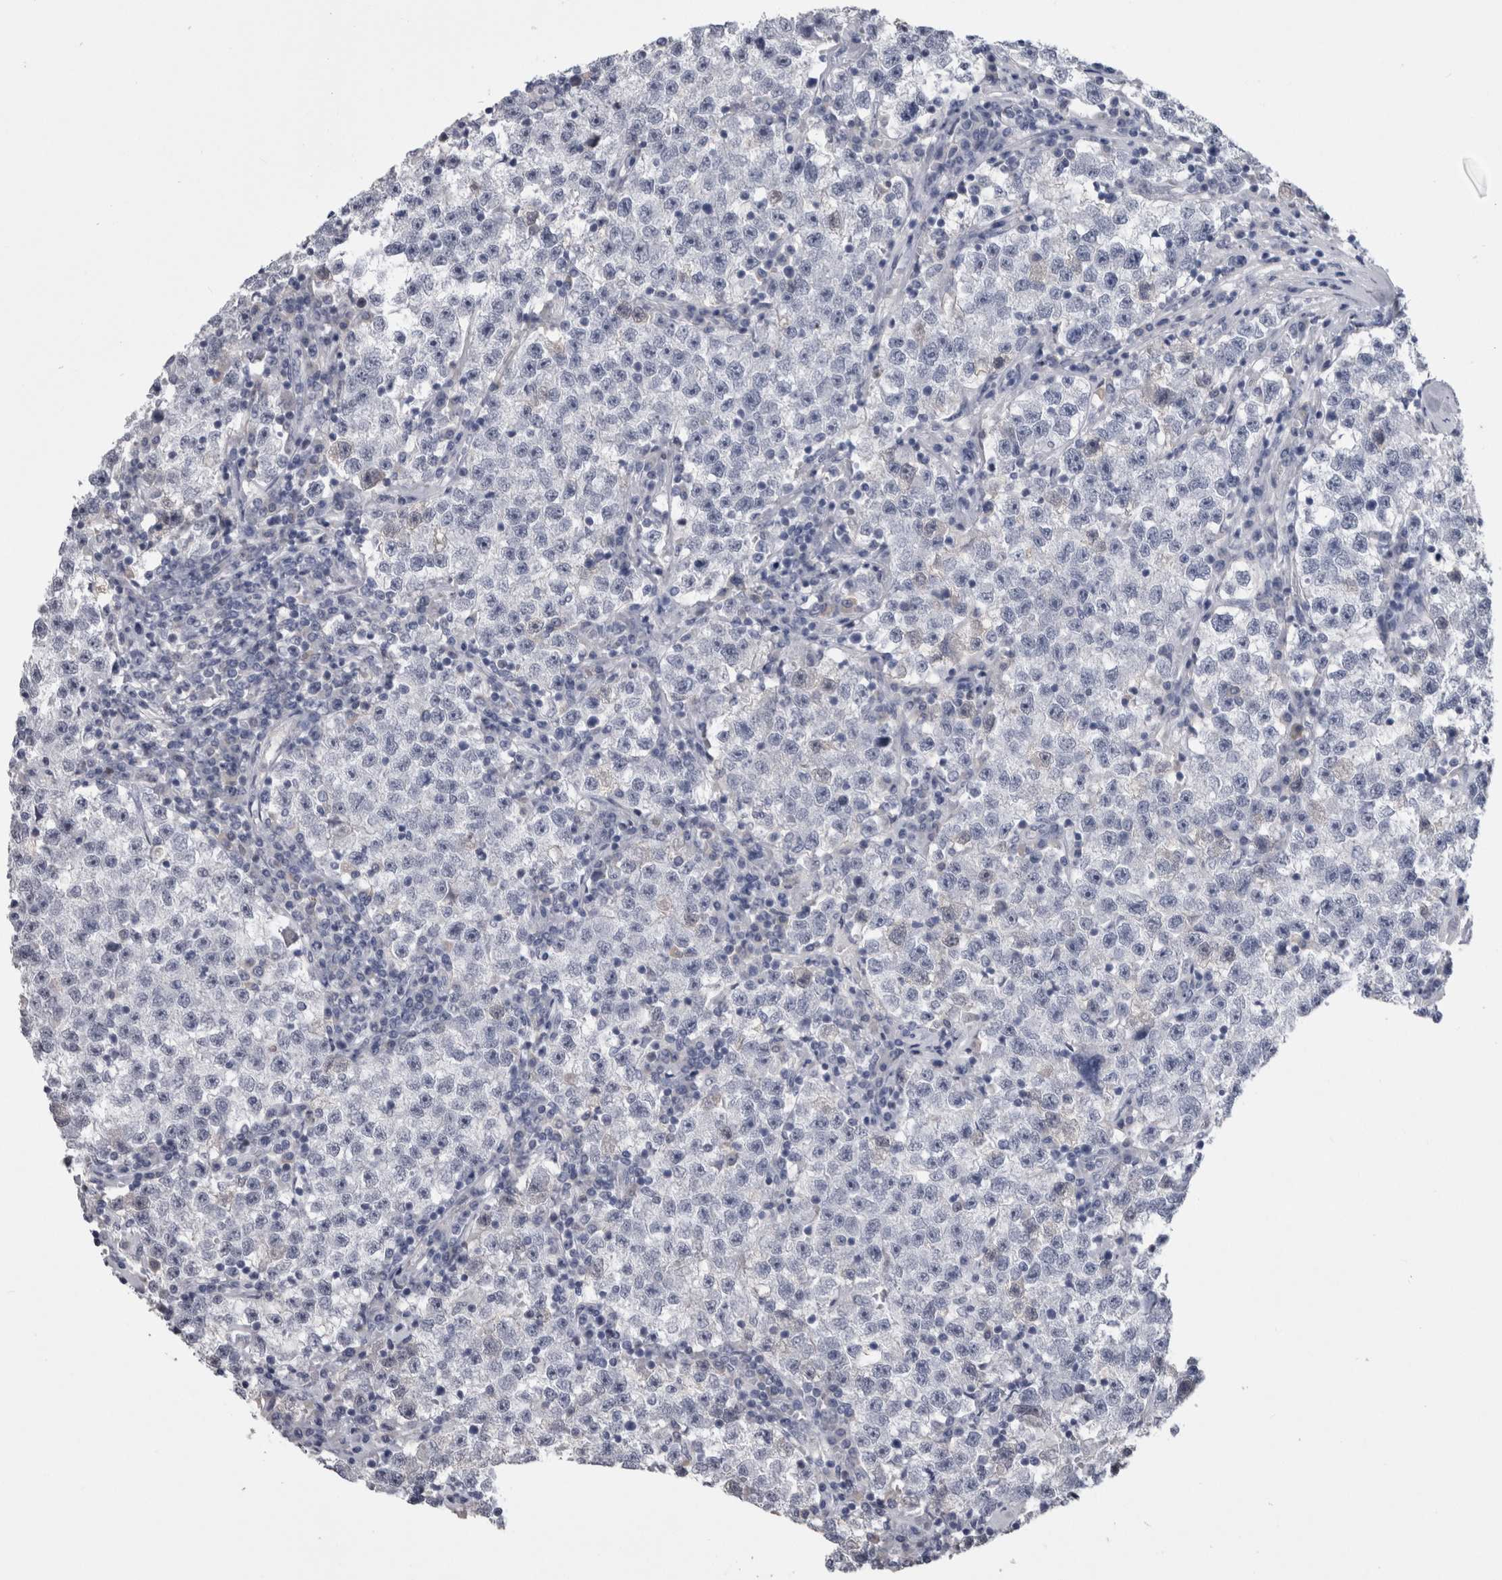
{"staining": {"intensity": "negative", "quantity": "none", "location": "none"}, "tissue": "testis cancer", "cell_type": "Tumor cells", "image_type": "cancer", "snomed": [{"axis": "morphology", "description": "Seminoma, NOS"}, {"axis": "topography", "description": "Testis"}], "caption": "This is an immunohistochemistry image of testis cancer. There is no staining in tumor cells.", "gene": "PAX5", "patient": {"sex": "male", "age": 22}}